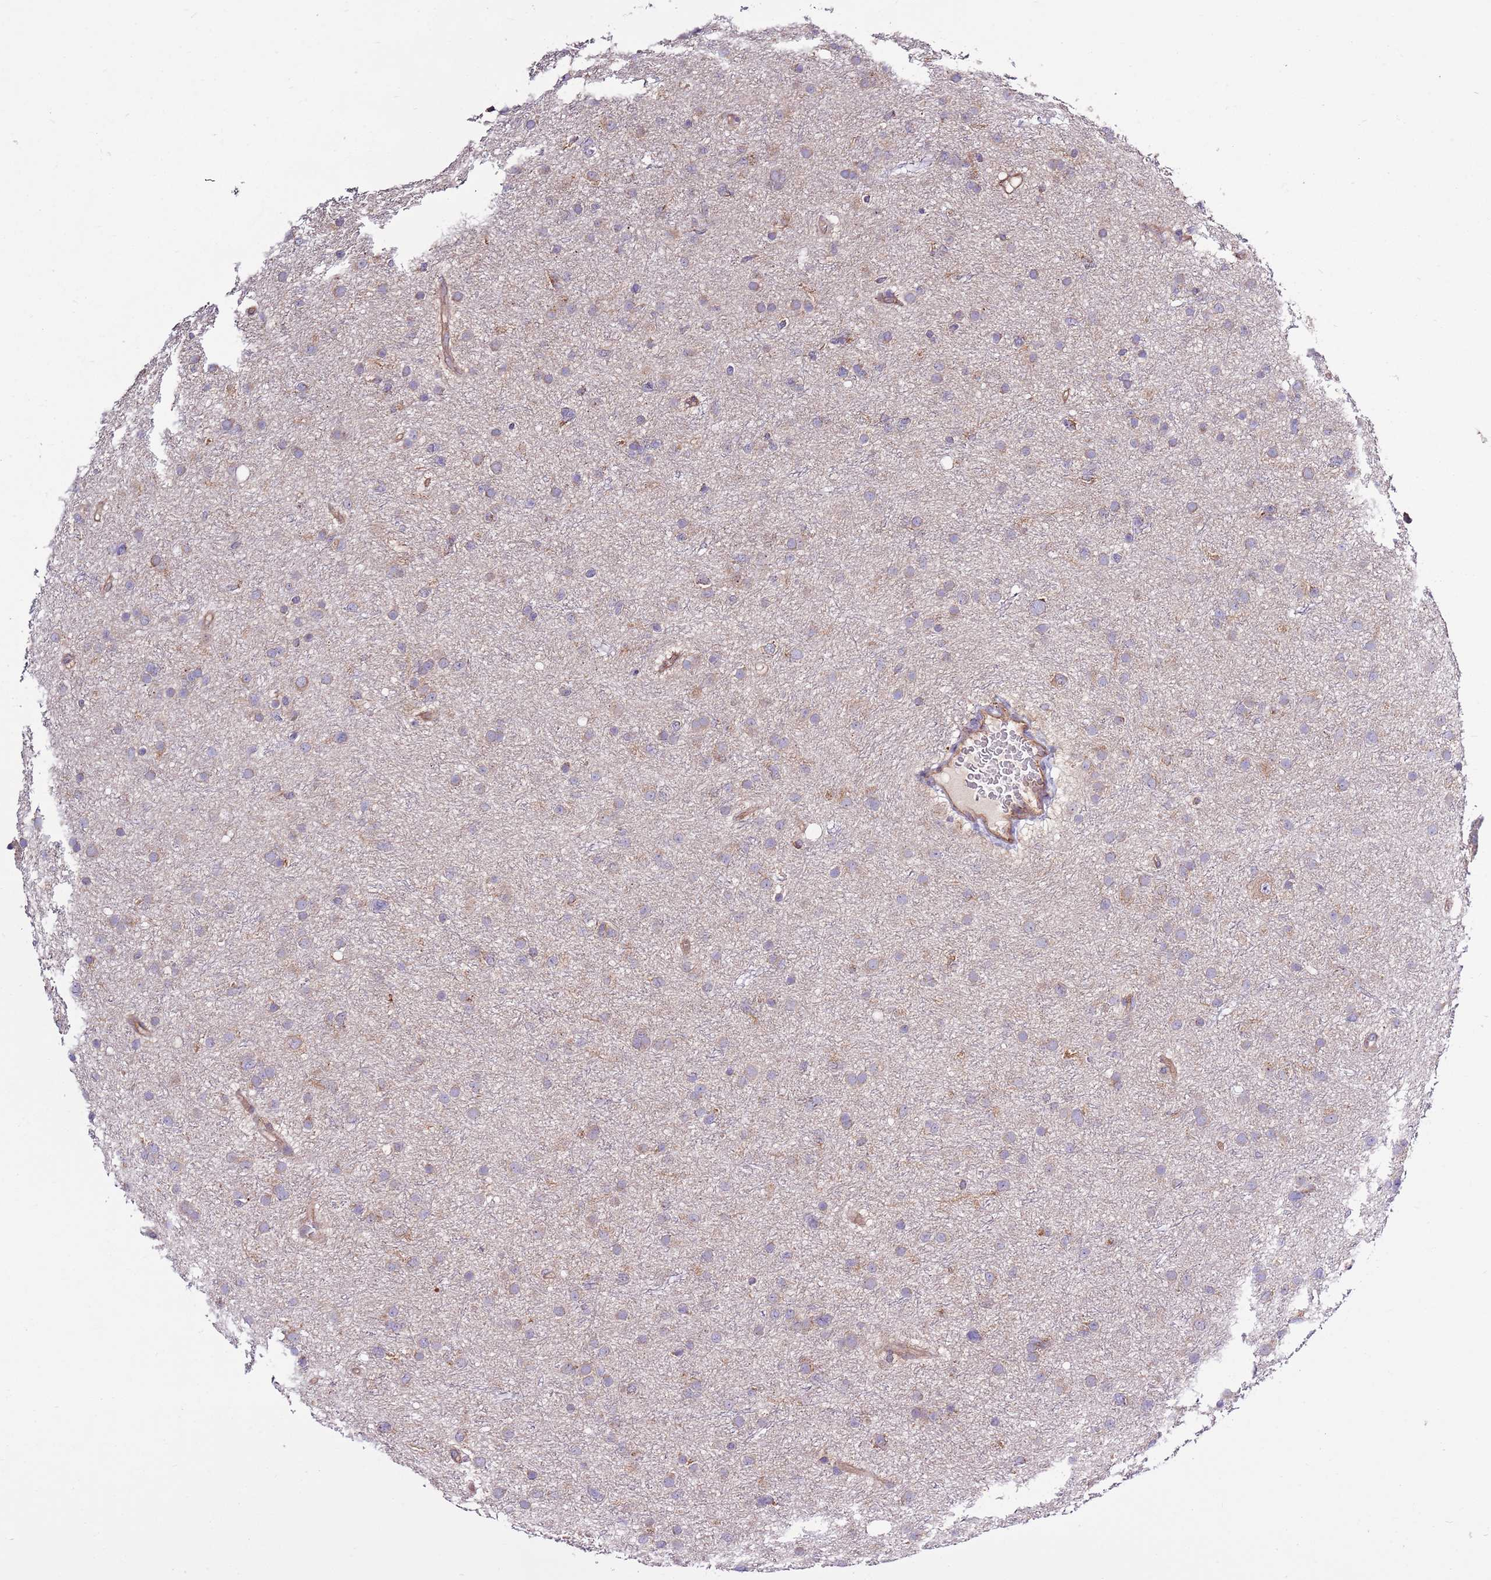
{"staining": {"intensity": "weak", "quantity": "<25%", "location": "cytoplasmic/membranous"}, "tissue": "glioma", "cell_type": "Tumor cells", "image_type": "cancer", "snomed": [{"axis": "morphology", "description": "Glioma, malignant, Low grade"}, {"axis": "topography", "description": "Cerebral cortex"}], "caption": "Low-grade glioma (malignant) stained for a protein using IHC displays no staining tumor cells.", "gene": "SMG1", "patient": {"sex": "female", "age": 39}}